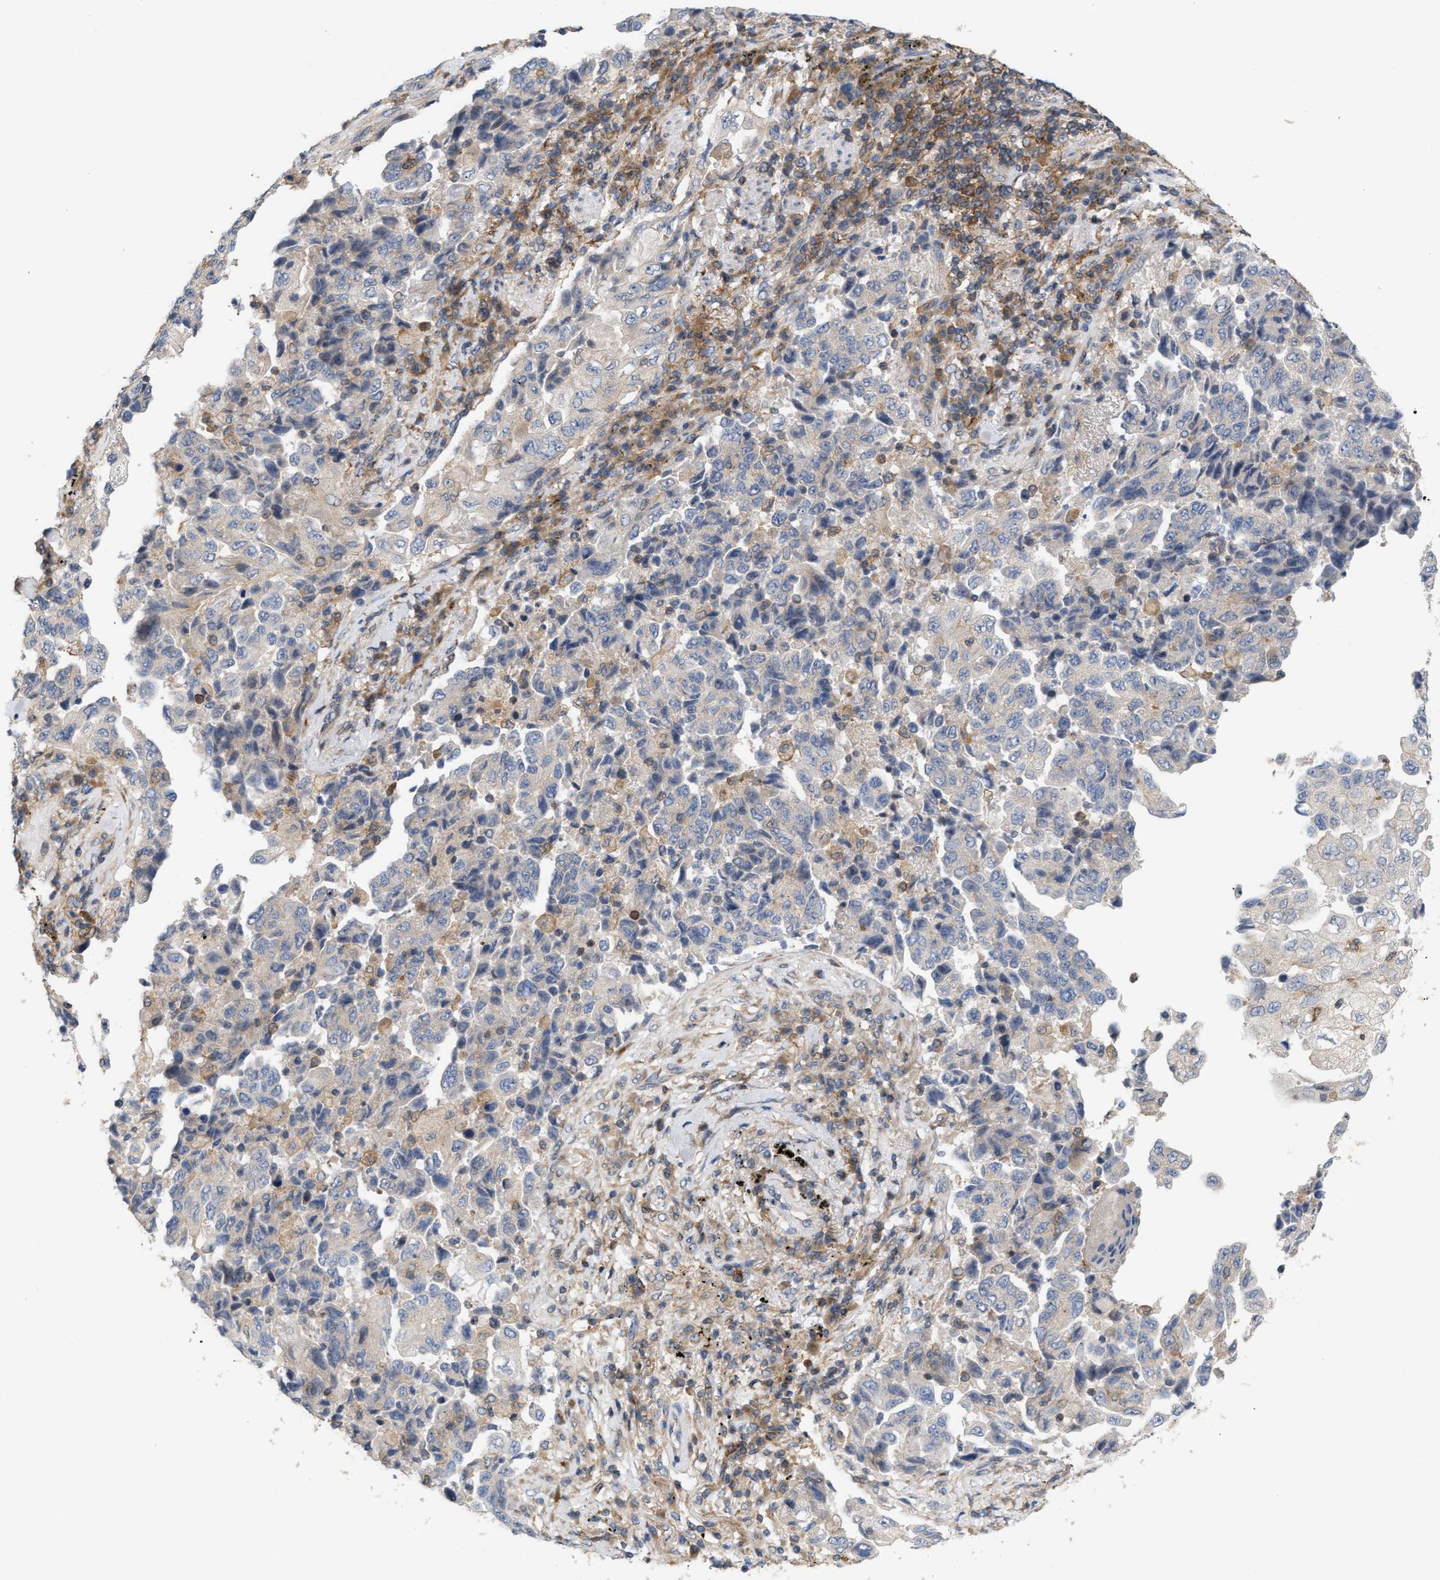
{"staining": {"intensity": "weak", "quantity": "<25%", "location": "cytoplasmic/membranous"}, "tissue": "lung cancer", "cell_type": "Tumor cells", "image_type": "cancer", "snomed": [{"axis": "morphology", "description": "Adenocarcinoma, NOS"}, {"axis": "topography", "description": "Lung"}], "caption": "Immunohistochemical staining of lung cancer (adenocarcinoma) displays no significant staining in tumor cells.", "gene": "DBNL", "patient": {"sex": "female", "age": 51}}